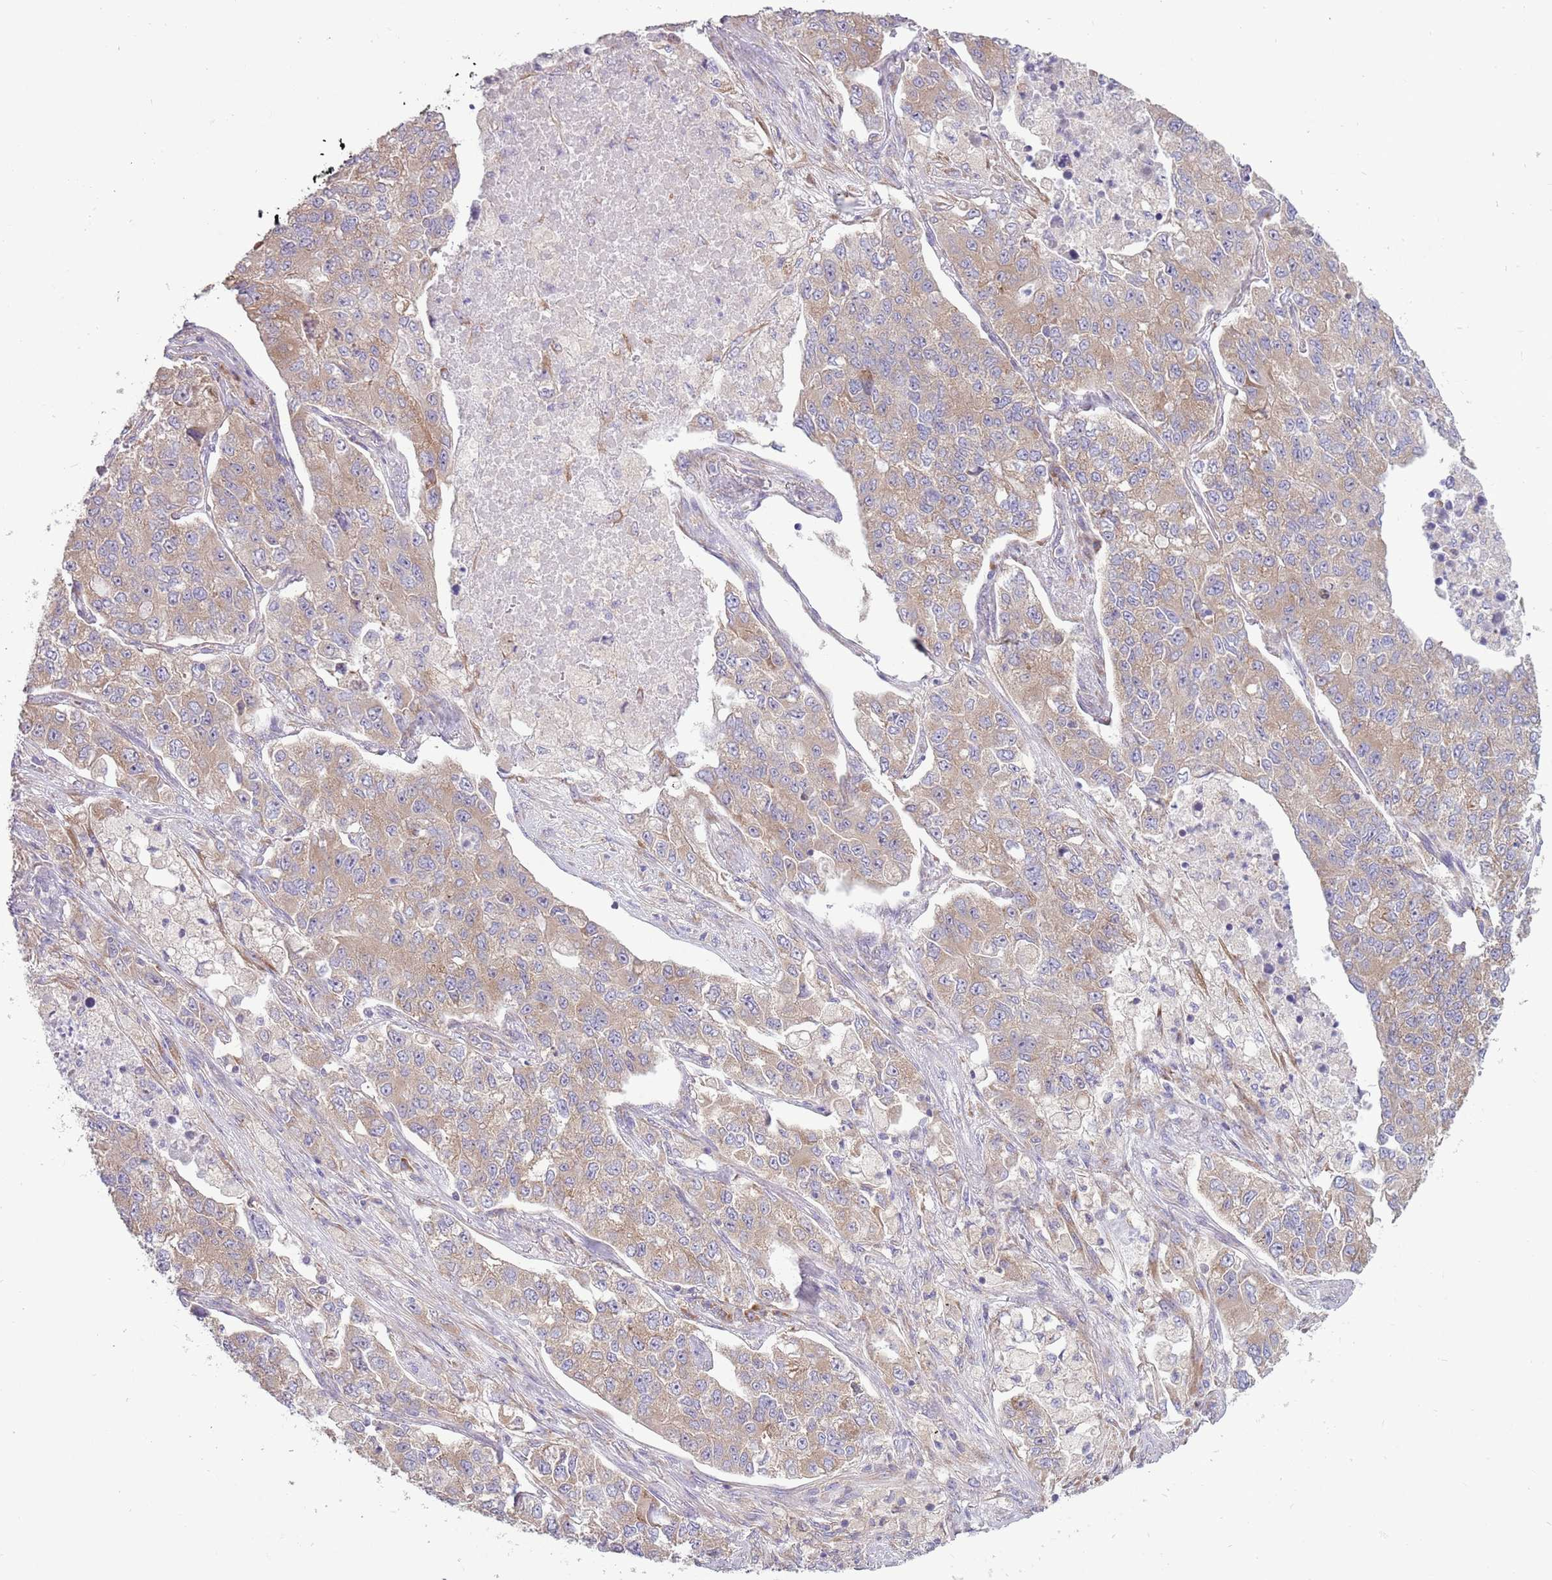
{"staining": {"intensity": "weak", "quantity": ">75%", "location": "cytoplasmic/membranous"}, "tissue": "lung cancer", "cell_type": "Tumor cells", "image_type": "cancer", "snomed": [{"axis": "morphology", "description": "Adenocarcinoma, NOS"}, {"axis": "topography", "description": "Lung"}], "caption": "Immunohistochemistry of human lung cancer (adenocarcinoma) demonstrates low levels of weak cytoplasmic/membranous positivity in about >75% of tumor cells.", "gene": "RPL17-C18orf32", "patient": {"sex": "male", "age": 49}}